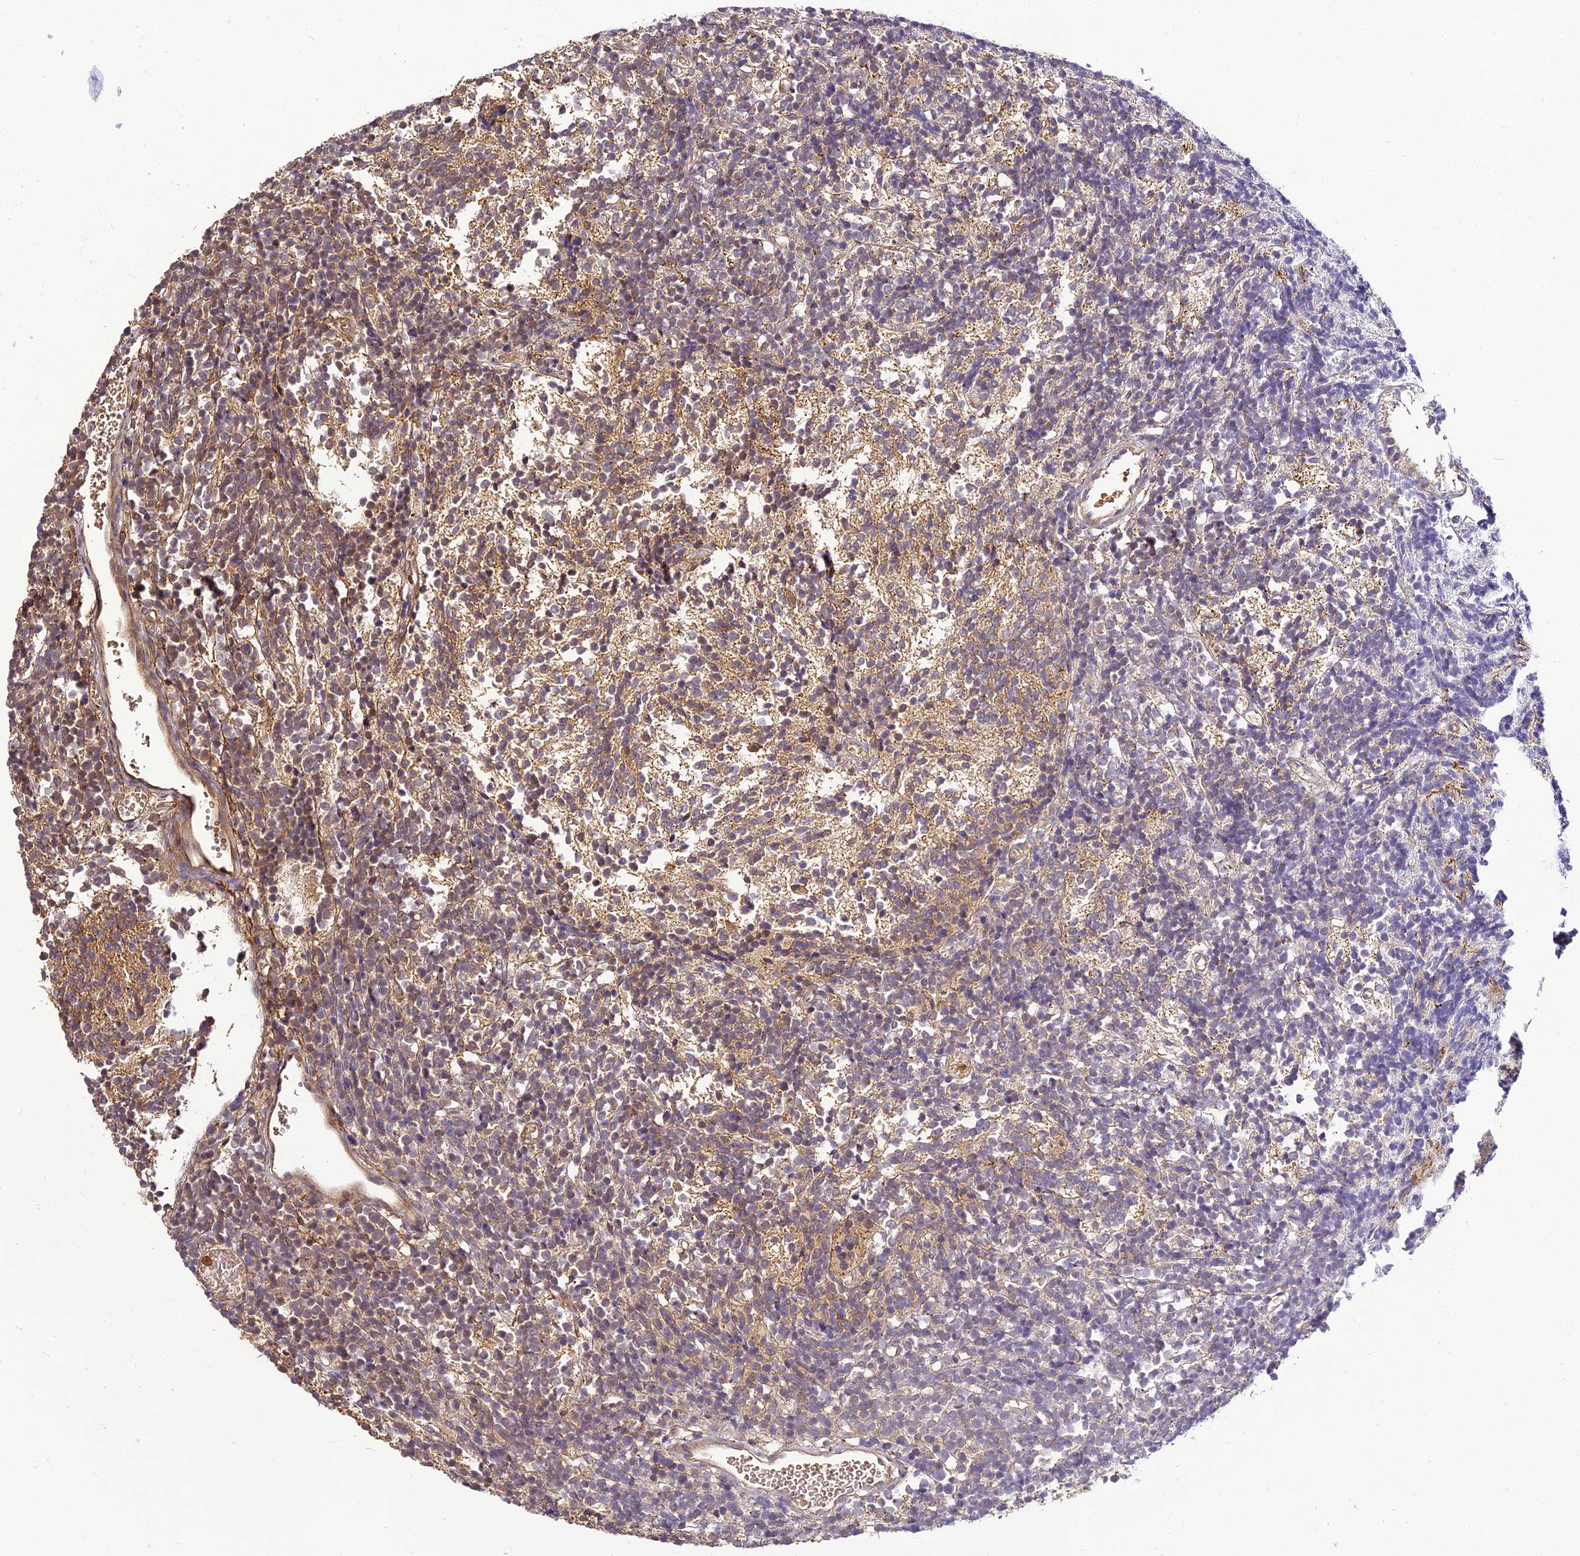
{"staining": {"intensity": "negative", "quantity": "none", "location": "none"}, "tissue": "glioma", "cell_type": "Tumor cells", "image_type": "cancer", "snomed": [{"axis": "morphology", "description": "Glioma, malignant, Low grade"}, {"axis": "topography", "description": "Brain"}], "caption": "Immunohistochemical staining of human glioma shows no significant staining in tumor cells.", "gene": "BCDIN3D", "patient": {"sex": "female", "age": 1}}